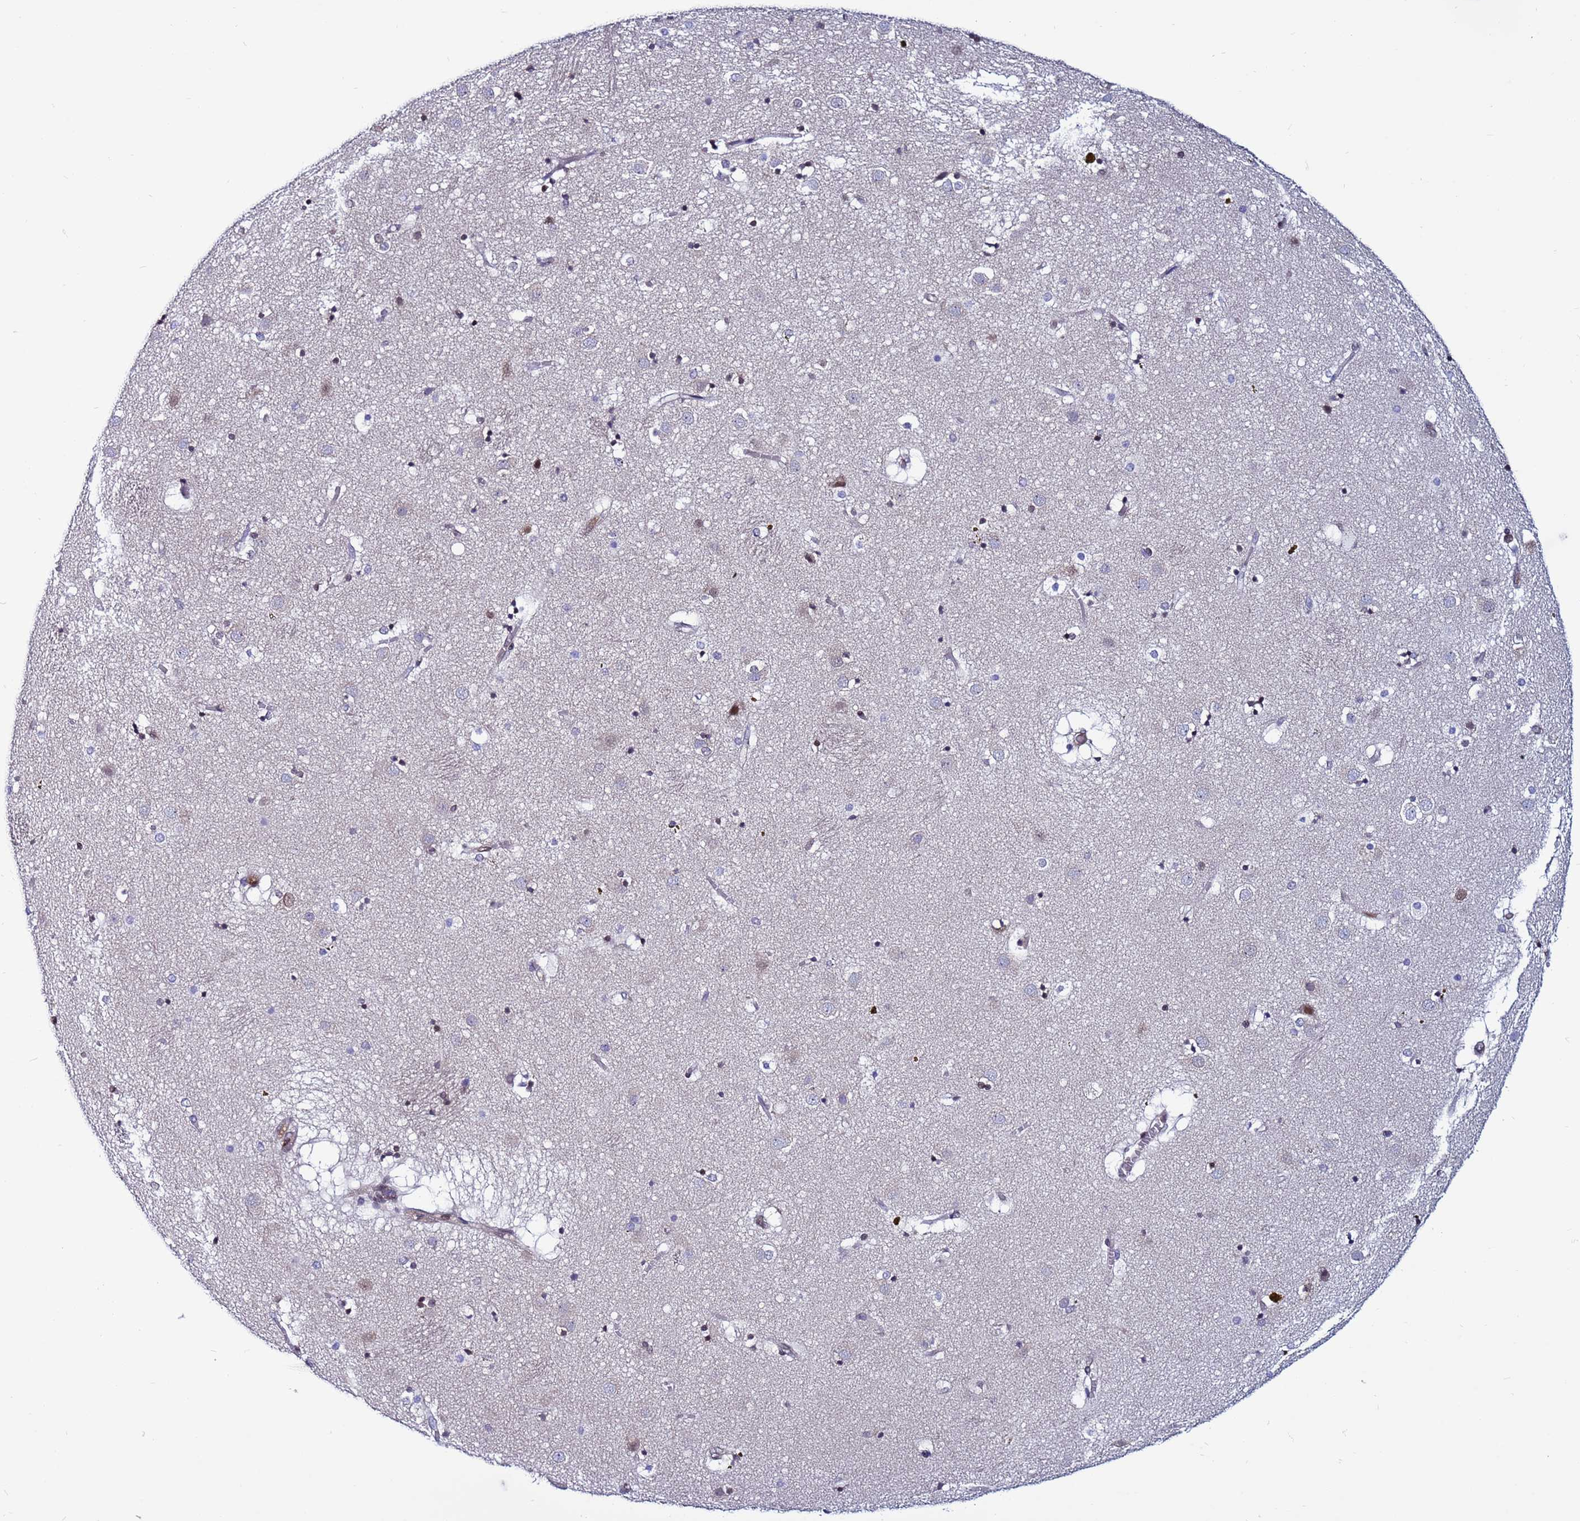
{"staining": {"intensity": "negative", "quantity": "none", "location": "none"}, "tissue": "caudate", "cell_type": "Glial cells", "image_type": "normal", "snomed": [{"axis": "morphology", "description": "Normal tissue, NOS"}, {"axis": "topography", "description": "Lateral ventricle wall"}], "caption": "An image of caudate stained for a protein displays no brown staining in glial cells. (DAB immunohistochemistry visualized using brightfield microscopy, high magnification).", "gene": "TRIM37", "patient": {"sex": "male", "age": 70}}